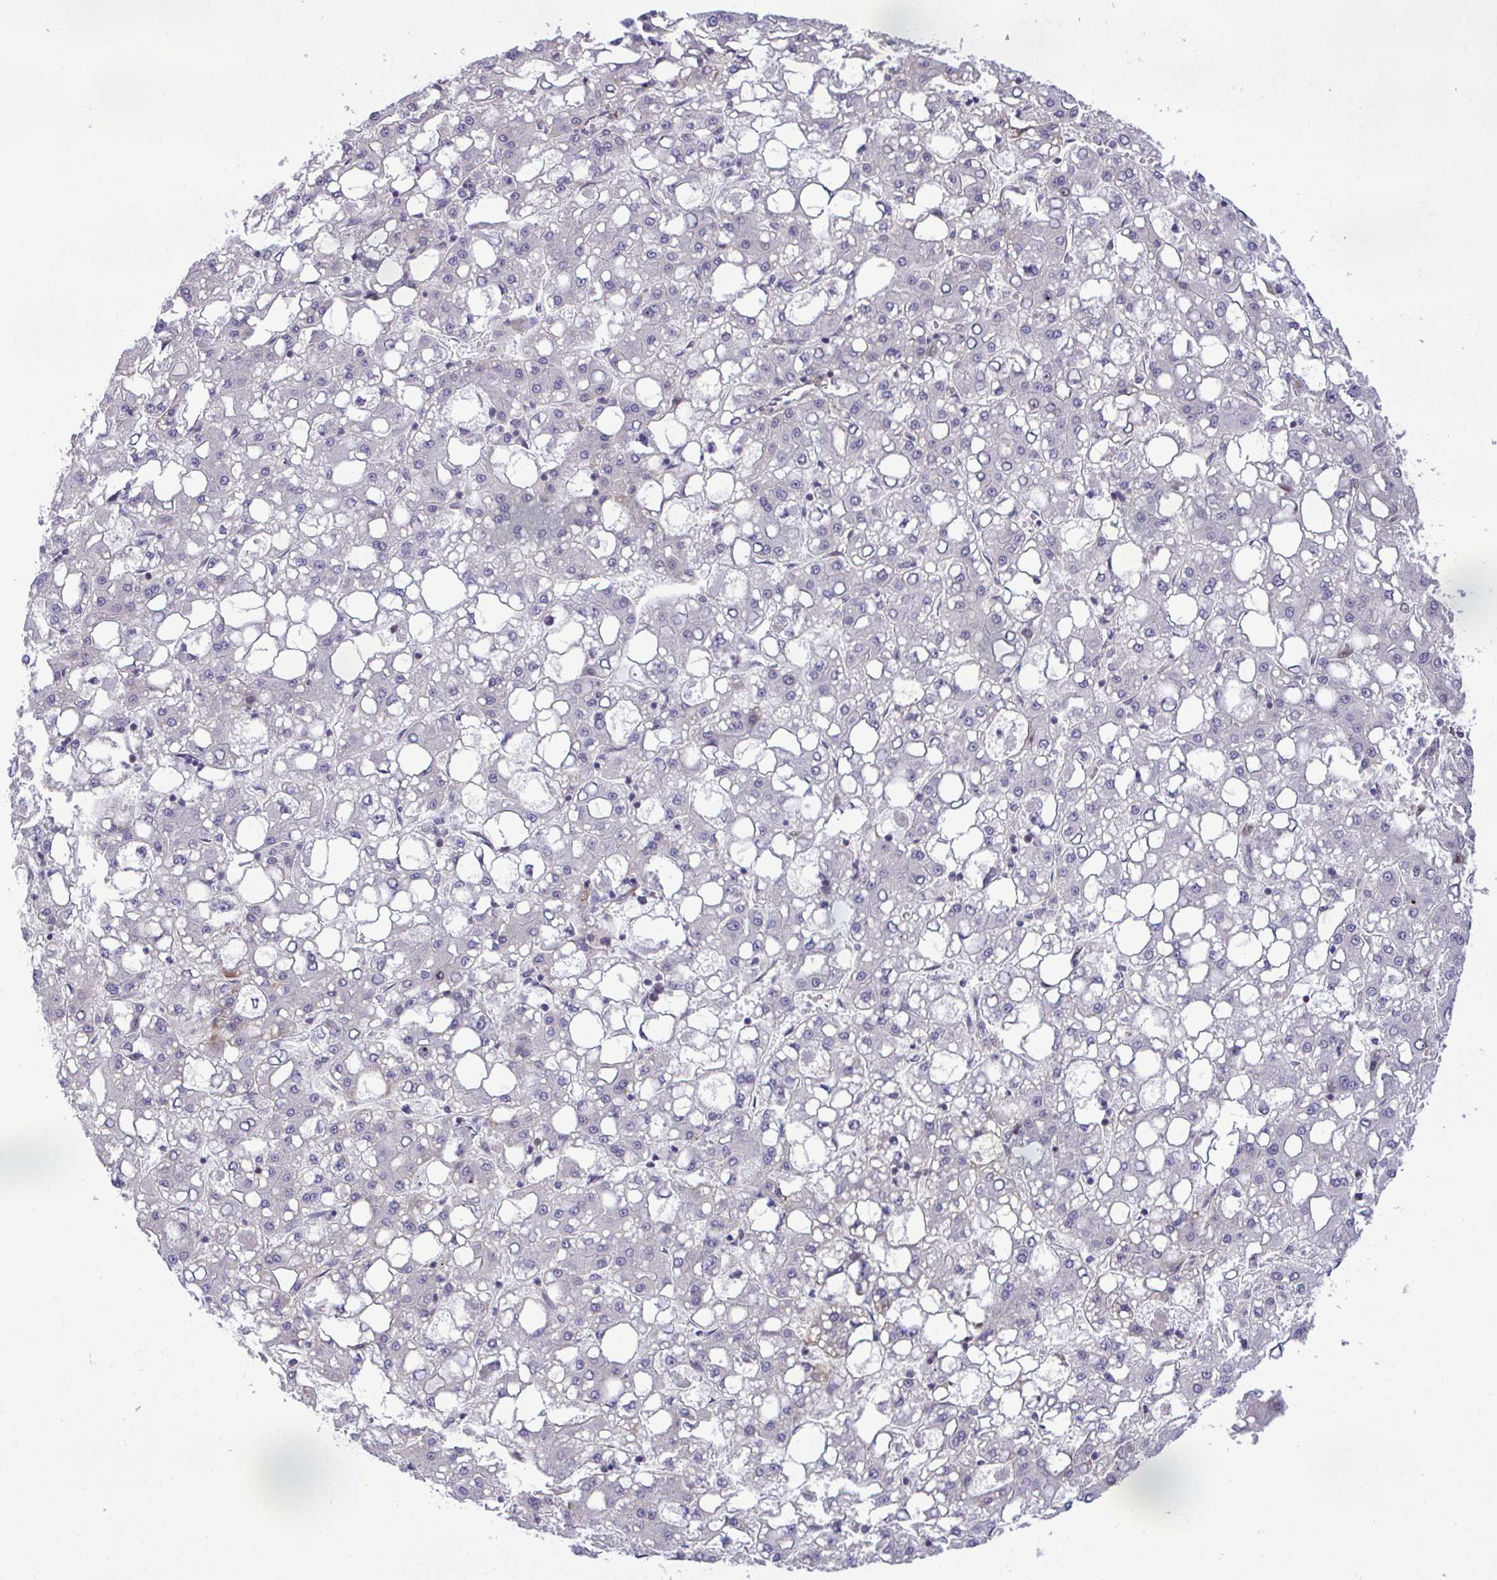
{"staining": {"intensity": "negative", "quantity": "none", "location": "none"}, "tissue": "liver cancer", "cell_type": "Tumor cells", "image_type": "cancer", "snomed": [{"axis": "morphology", "description": "Carcinoma, Hepatocellular, NOS"}, {"axis": "topography", "description": "Liver"}], "caption": "DAB immunohistochemical staining of hepatocellular carcinoma (liver) reveals no significant expression in tumor cells.", "gene": "CASTOR2", "patient": {"sex": "male", "age": 65}}